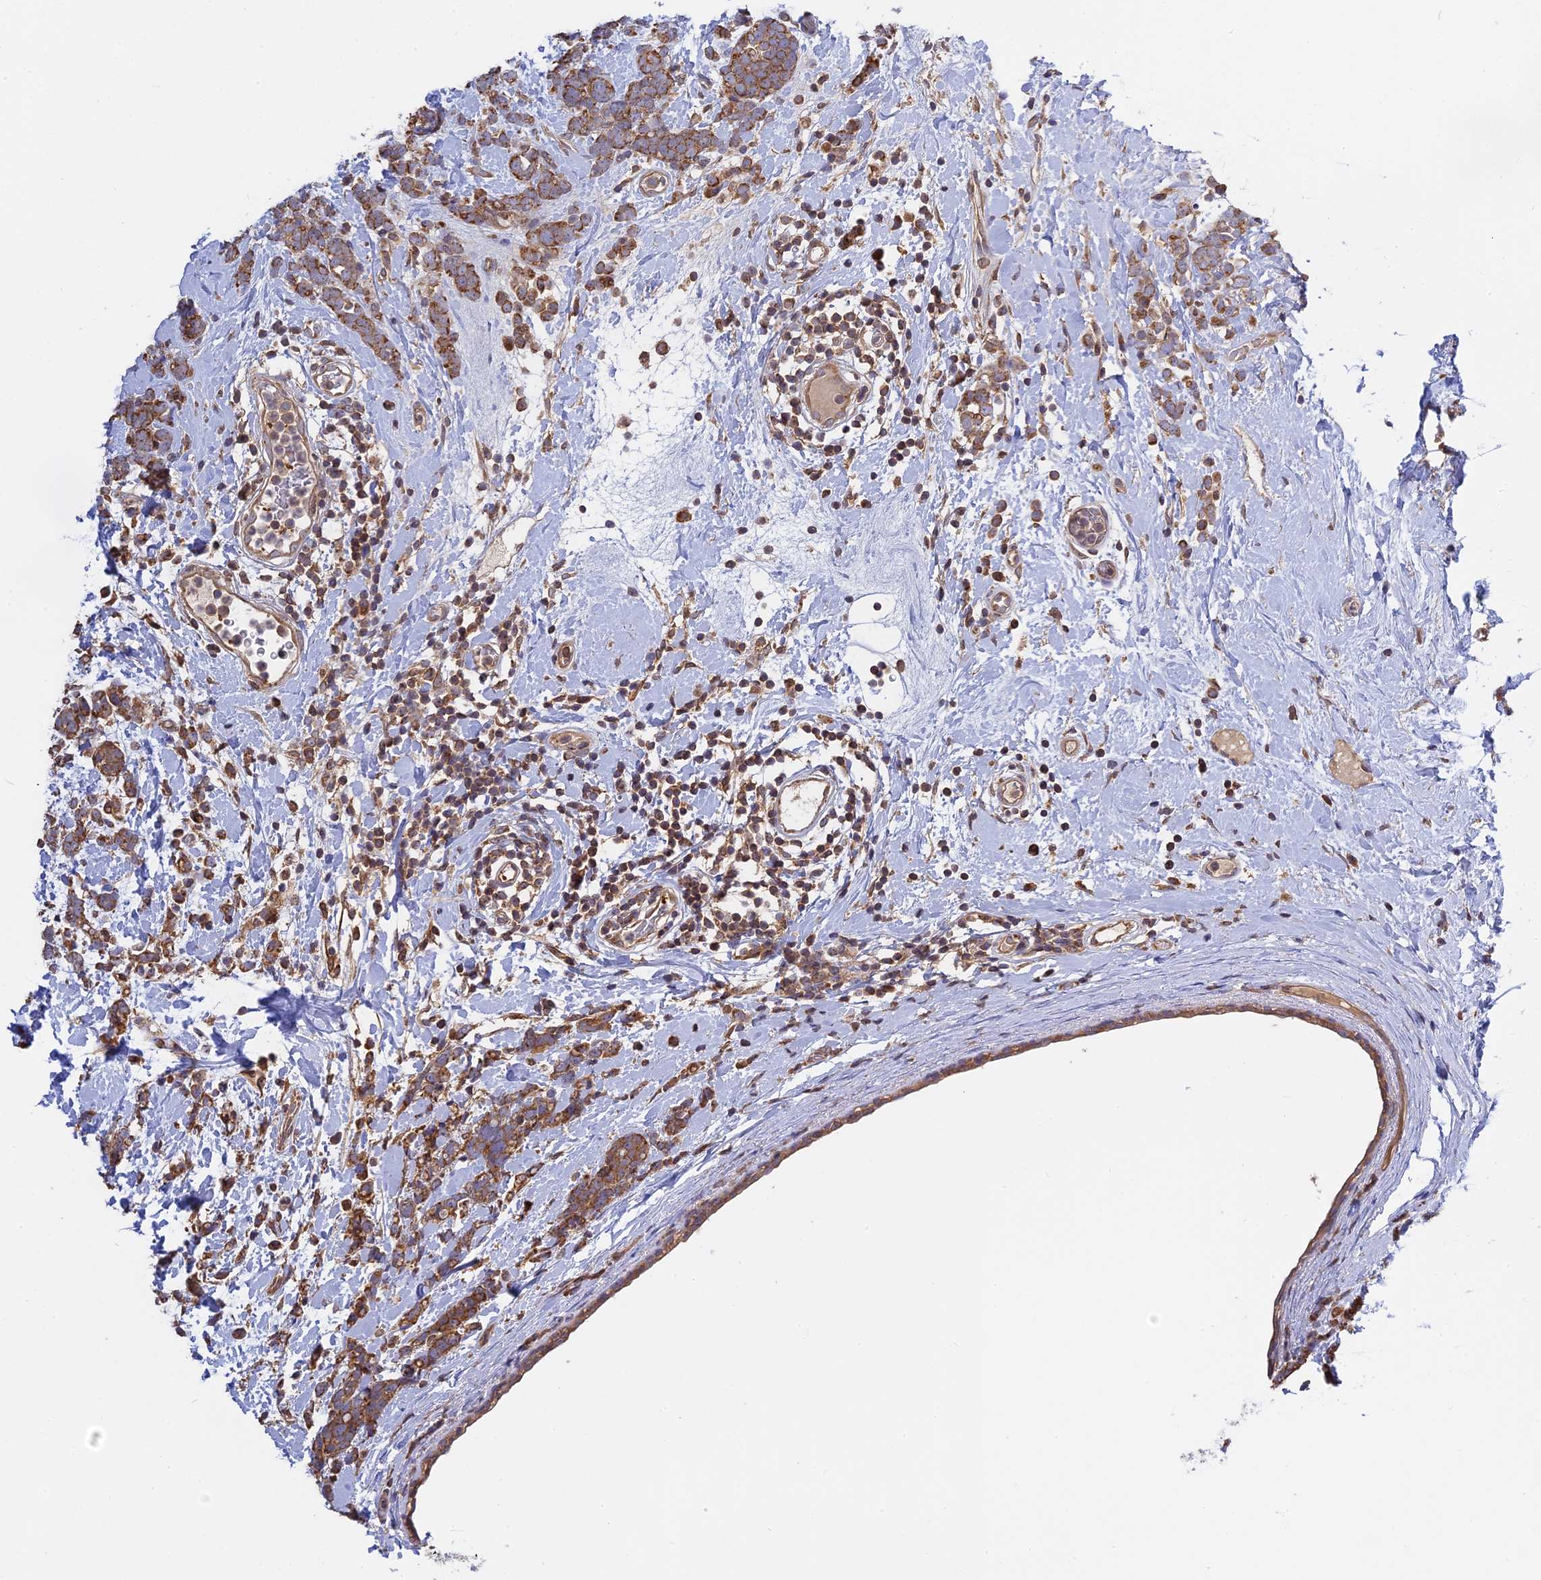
{"staining": {"intensity": "moderate", "quantity": ">75%", "location": "cytoplasmic/membranous"}, "tissue": "breast cancer", "cell_type": "Tumor cells", "image_type": "cancer", "snomed": [{"axis": "morphology", "description": "Lobular carcinoma"}, {"axis": "topography", "description": "Breast"}], "caption": "Protein staining reveals moderate cytoplasmic/membranous expression in approximately >75% of tumor cells in breast cancer.", "gene": "IL21R", "patient": {"sex": "female", "age": 58}}